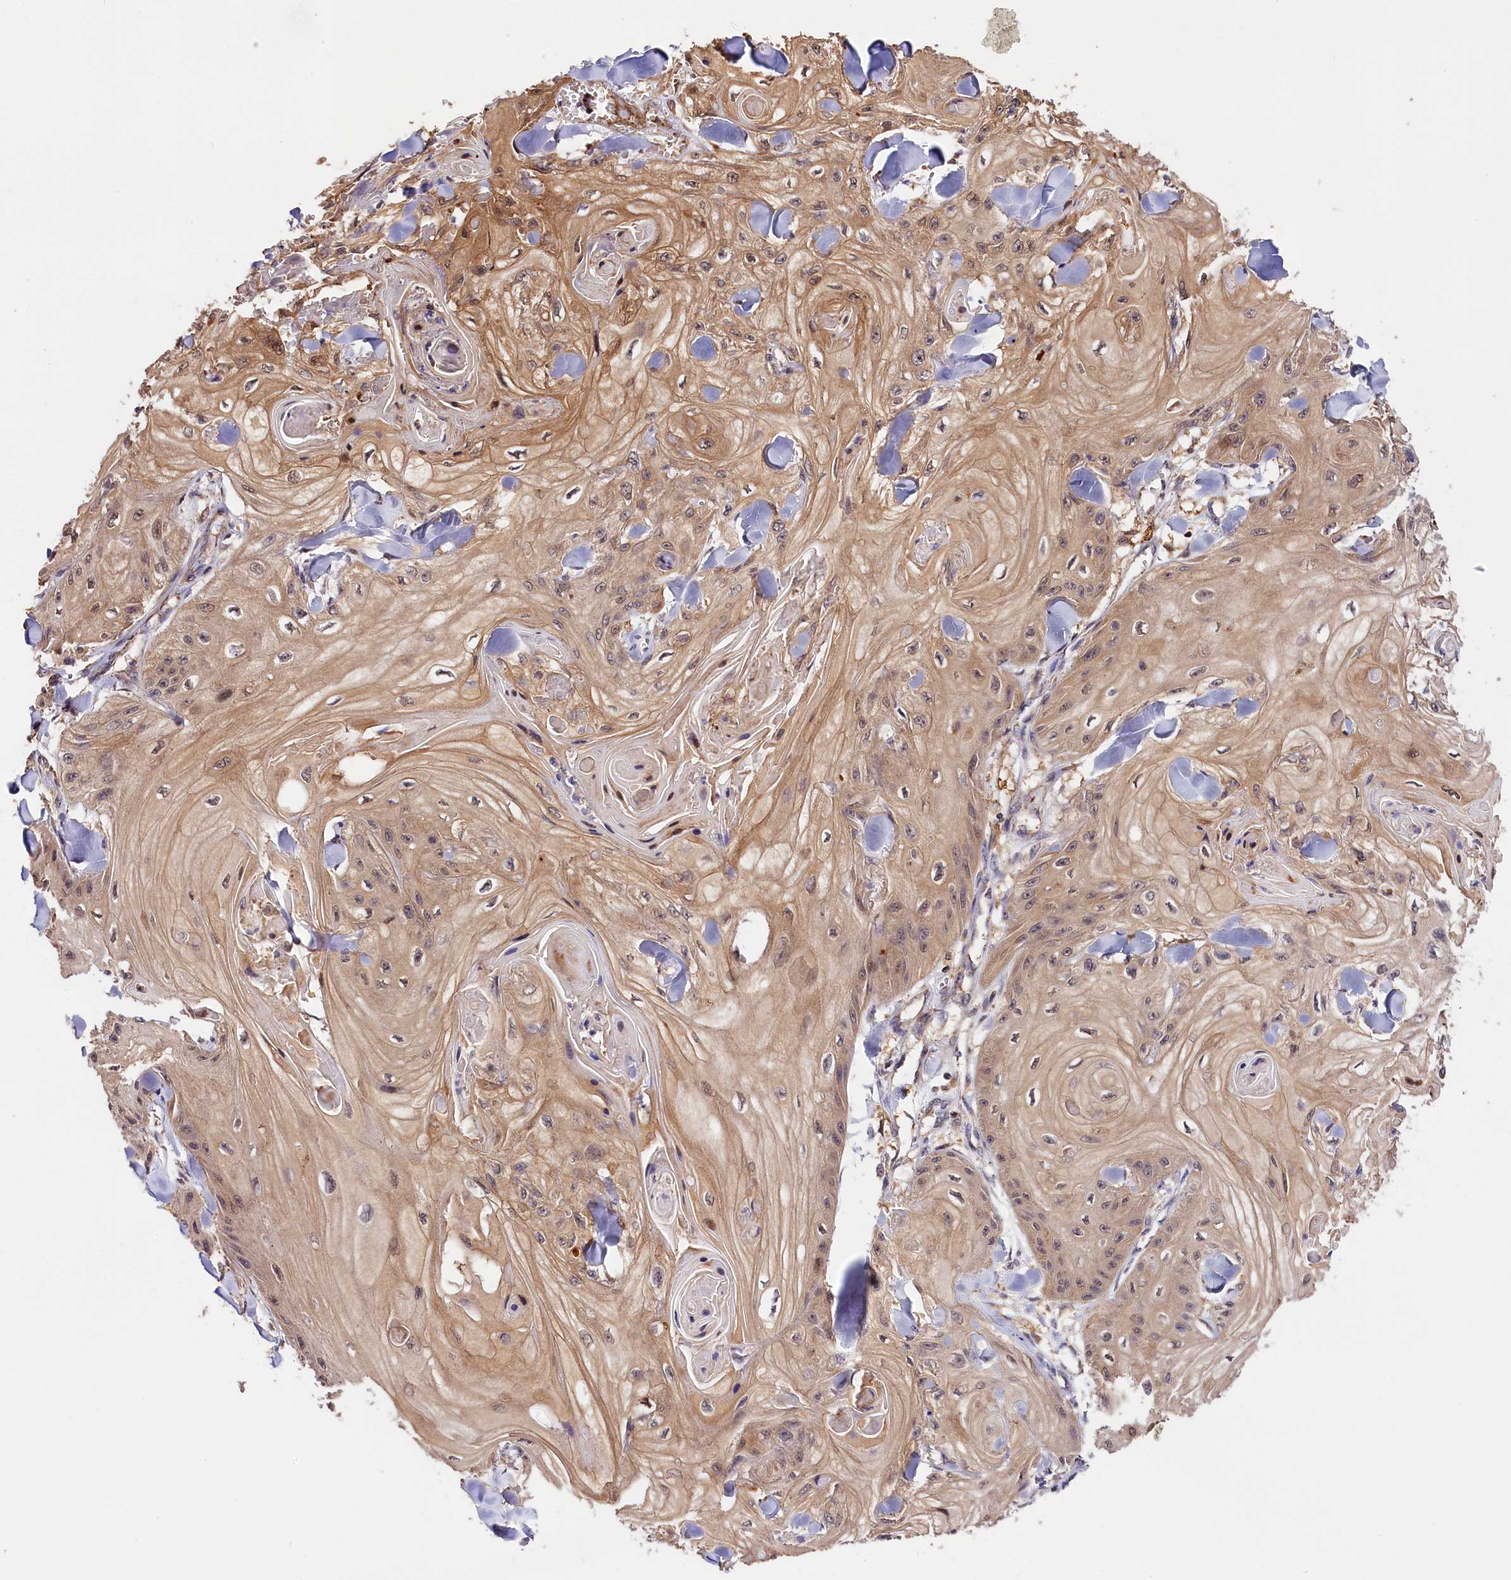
{"staining": {"intensity": "moderate", "quantity": ">75%", "location": "cytoplasmic/membranous,nuclear"}, "tissue": "skin cancer", "cell_type": "Tumor cells", "image_type": "cancer", "snomed": [{"axis": "morphology", "description": "Squamous cell carcinoma, NOS"}, {"axis": "topography", "description": "Skin"}], "caption": "Protein expression analysis of squamous cell carcinoma (skin) shows moderate cytoplasmic/membranous and nuclear expression in about >75% of tumor cells. (DAB IHC with brightfield microscopy, high magnification).", "gene": "KPTN", "patient": {"sex": "male", "age": 74}}